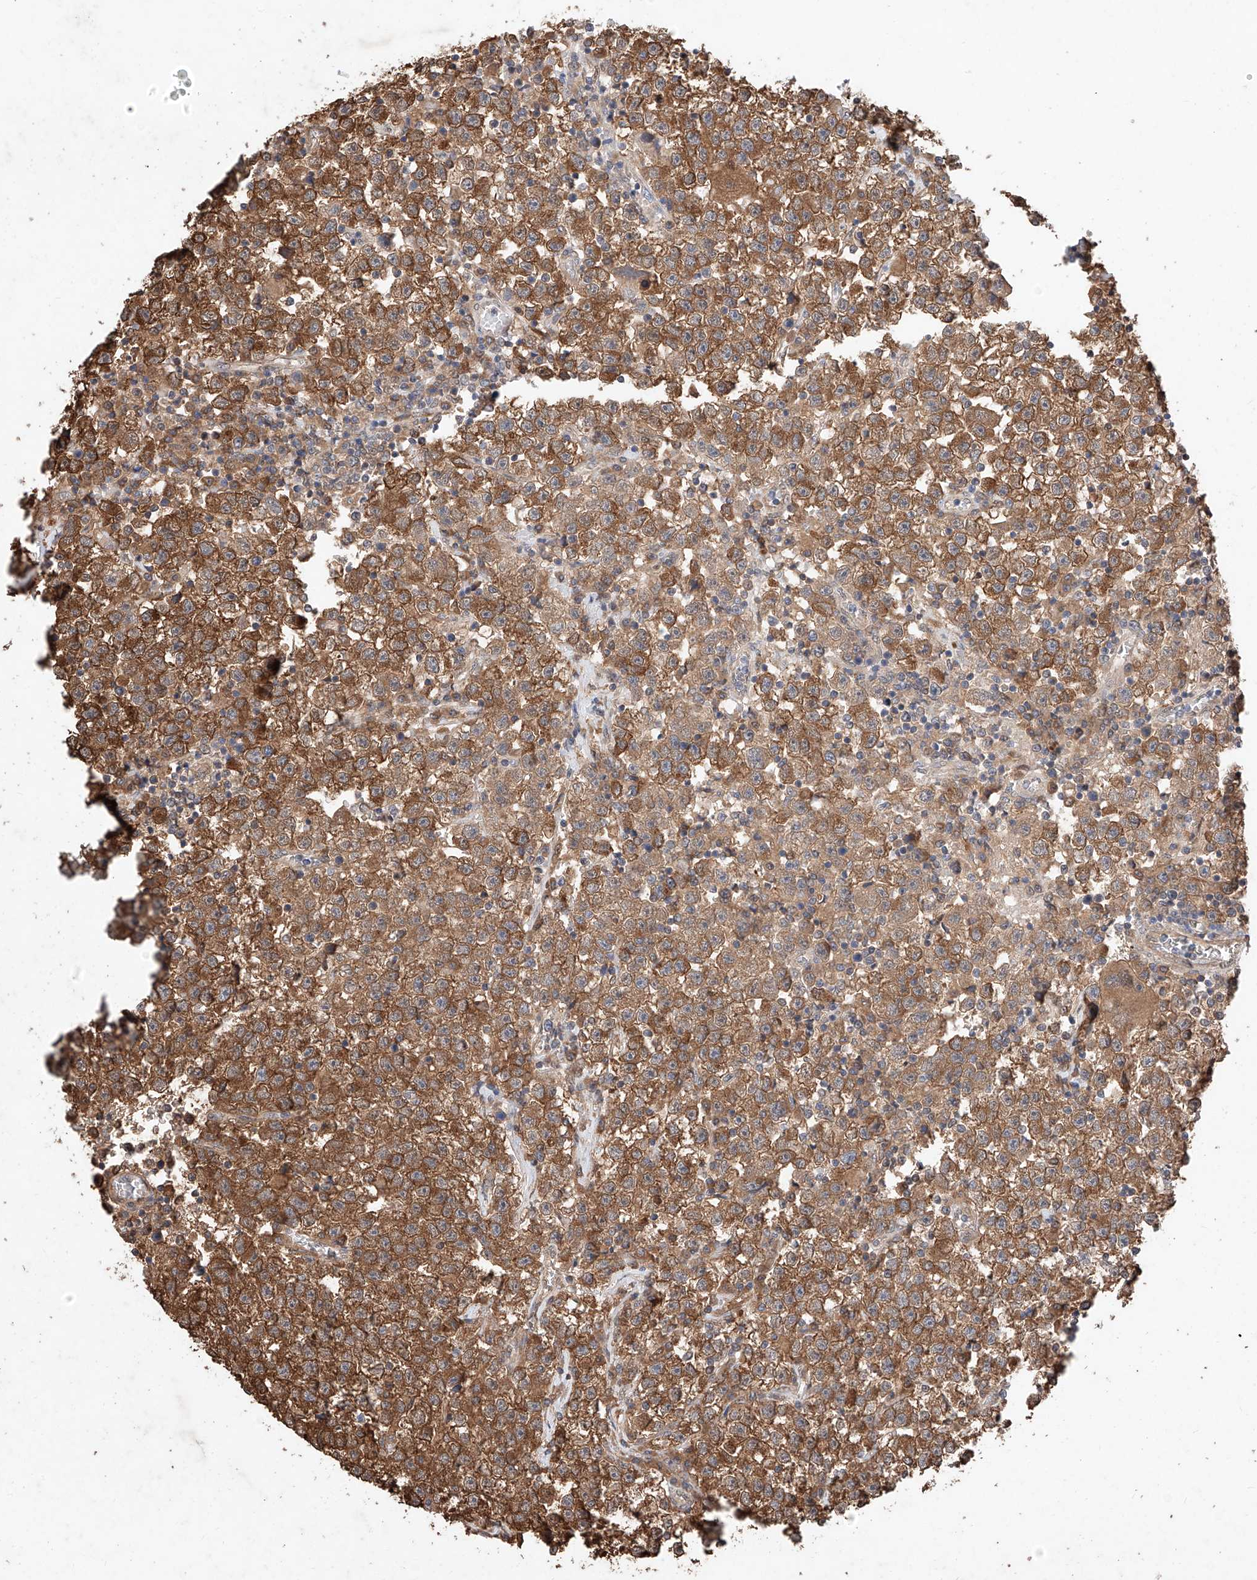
{"staining": {"intensity": "moderate", "quantity": ">75%", "location": "cytoplasmic/membranous"}, "tissue": "testis cancer", "cell_type": "Tumor cells", "image_type": "cancer", "snomed": [{"axis": "morphology", "description": "Seminoma, NOS"}, {"axis": "topography", "description": "Testis"}], "caption": "Immunohistochemistry (IHC) histopathology image of human testis seminoma stained for a protein (brown), which exhibits medium levels of moderate cytoplasmic/membranous staining in about >75% of tumor cells.", "gene": "ZSCAN4", "patient": {"sex": "male", "age": 22}}